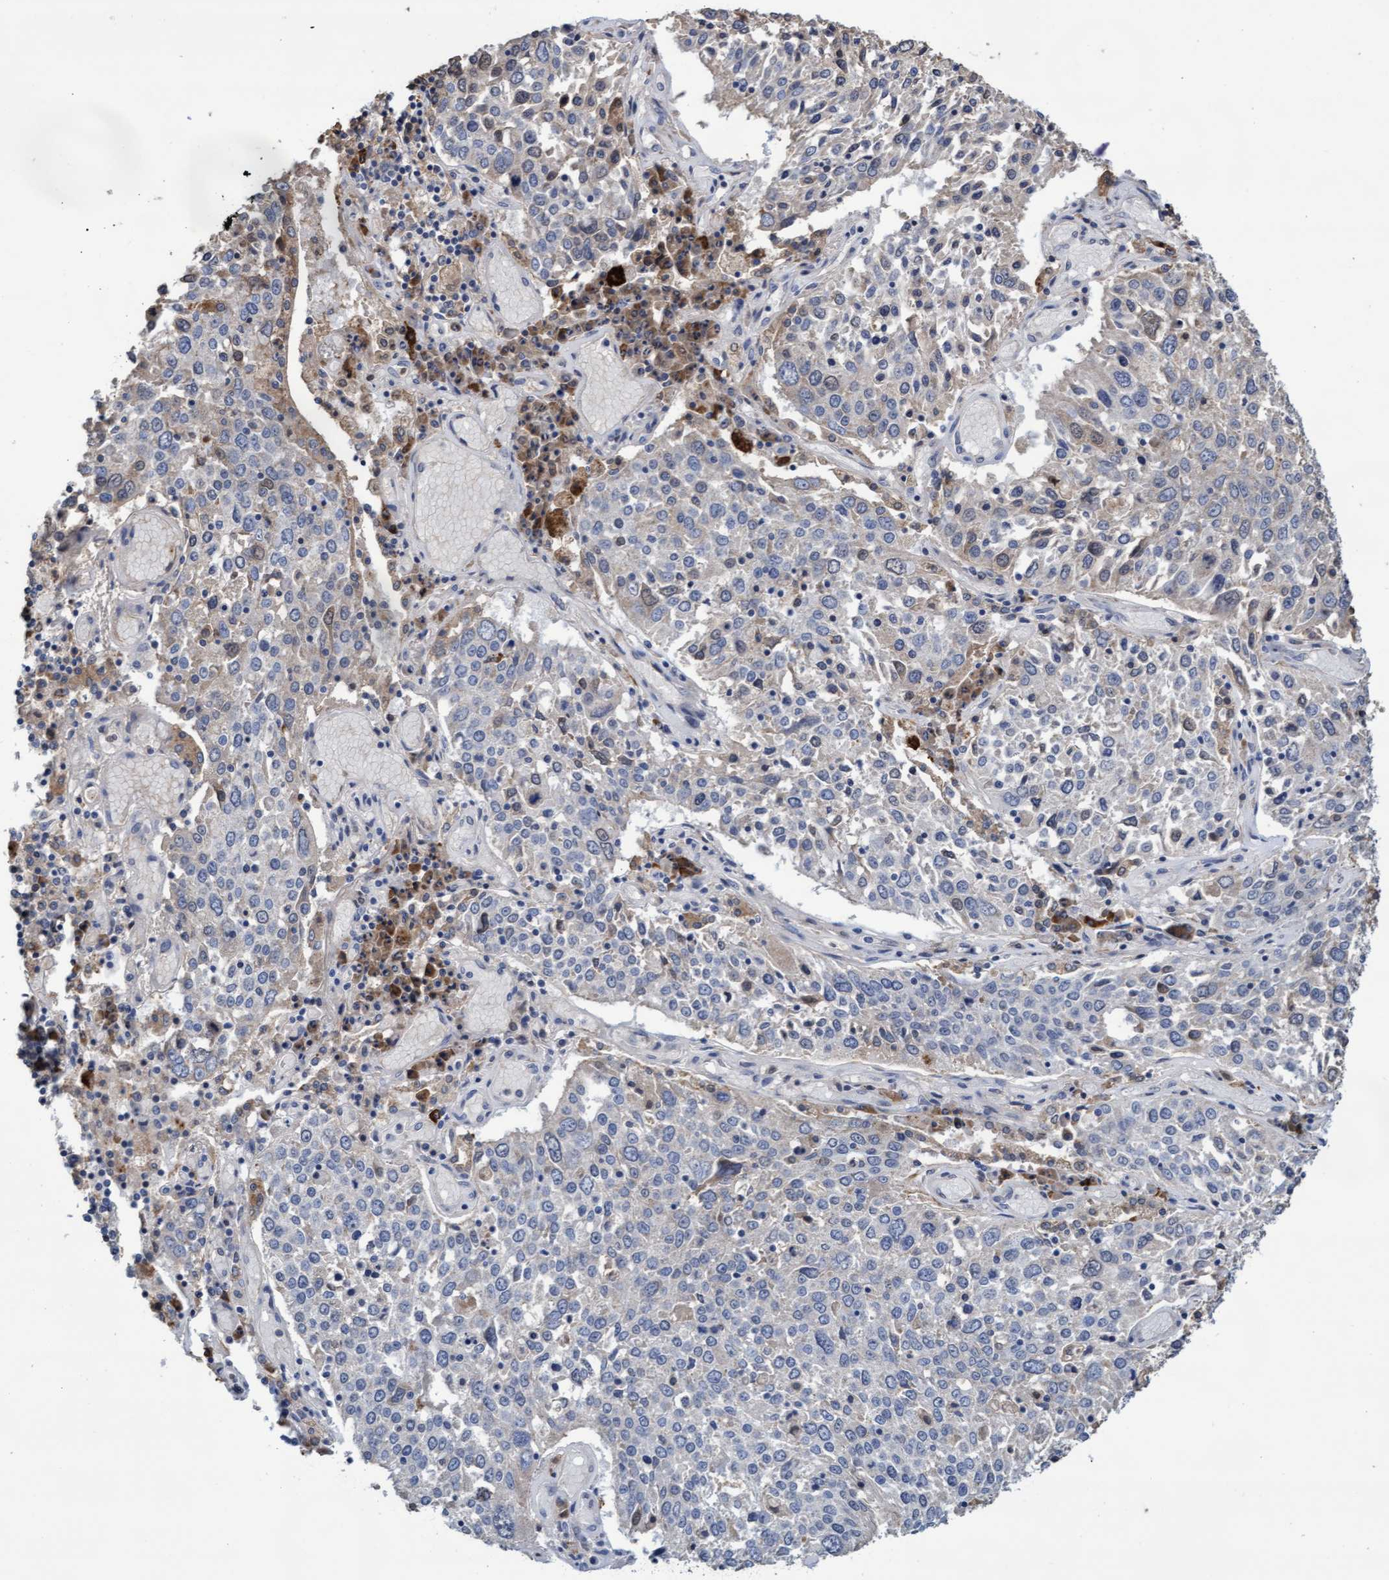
{"staining": {"intensity": "weak", "quantity": "<25%", "location": "cytoplasmic/membranous"}, "tissue": "lung cancer", "cell_type": "Tumor cells", "image_type": "cancer", "snomed": [{"axis": "morphology", "description": "Squamous cell carcinoma, NOS"}, {"axis": "topography", "description": "Lung"}], "caption": "Immunohistochemistry (IHC) of lung cancer reveals no staining in tumor cells. (DAB immunohistochemistry (IHC) visualized using brightfield microscopy, high magnification).", "gene": "GPR39", "patient": {"sex": "male", "age": 65}}